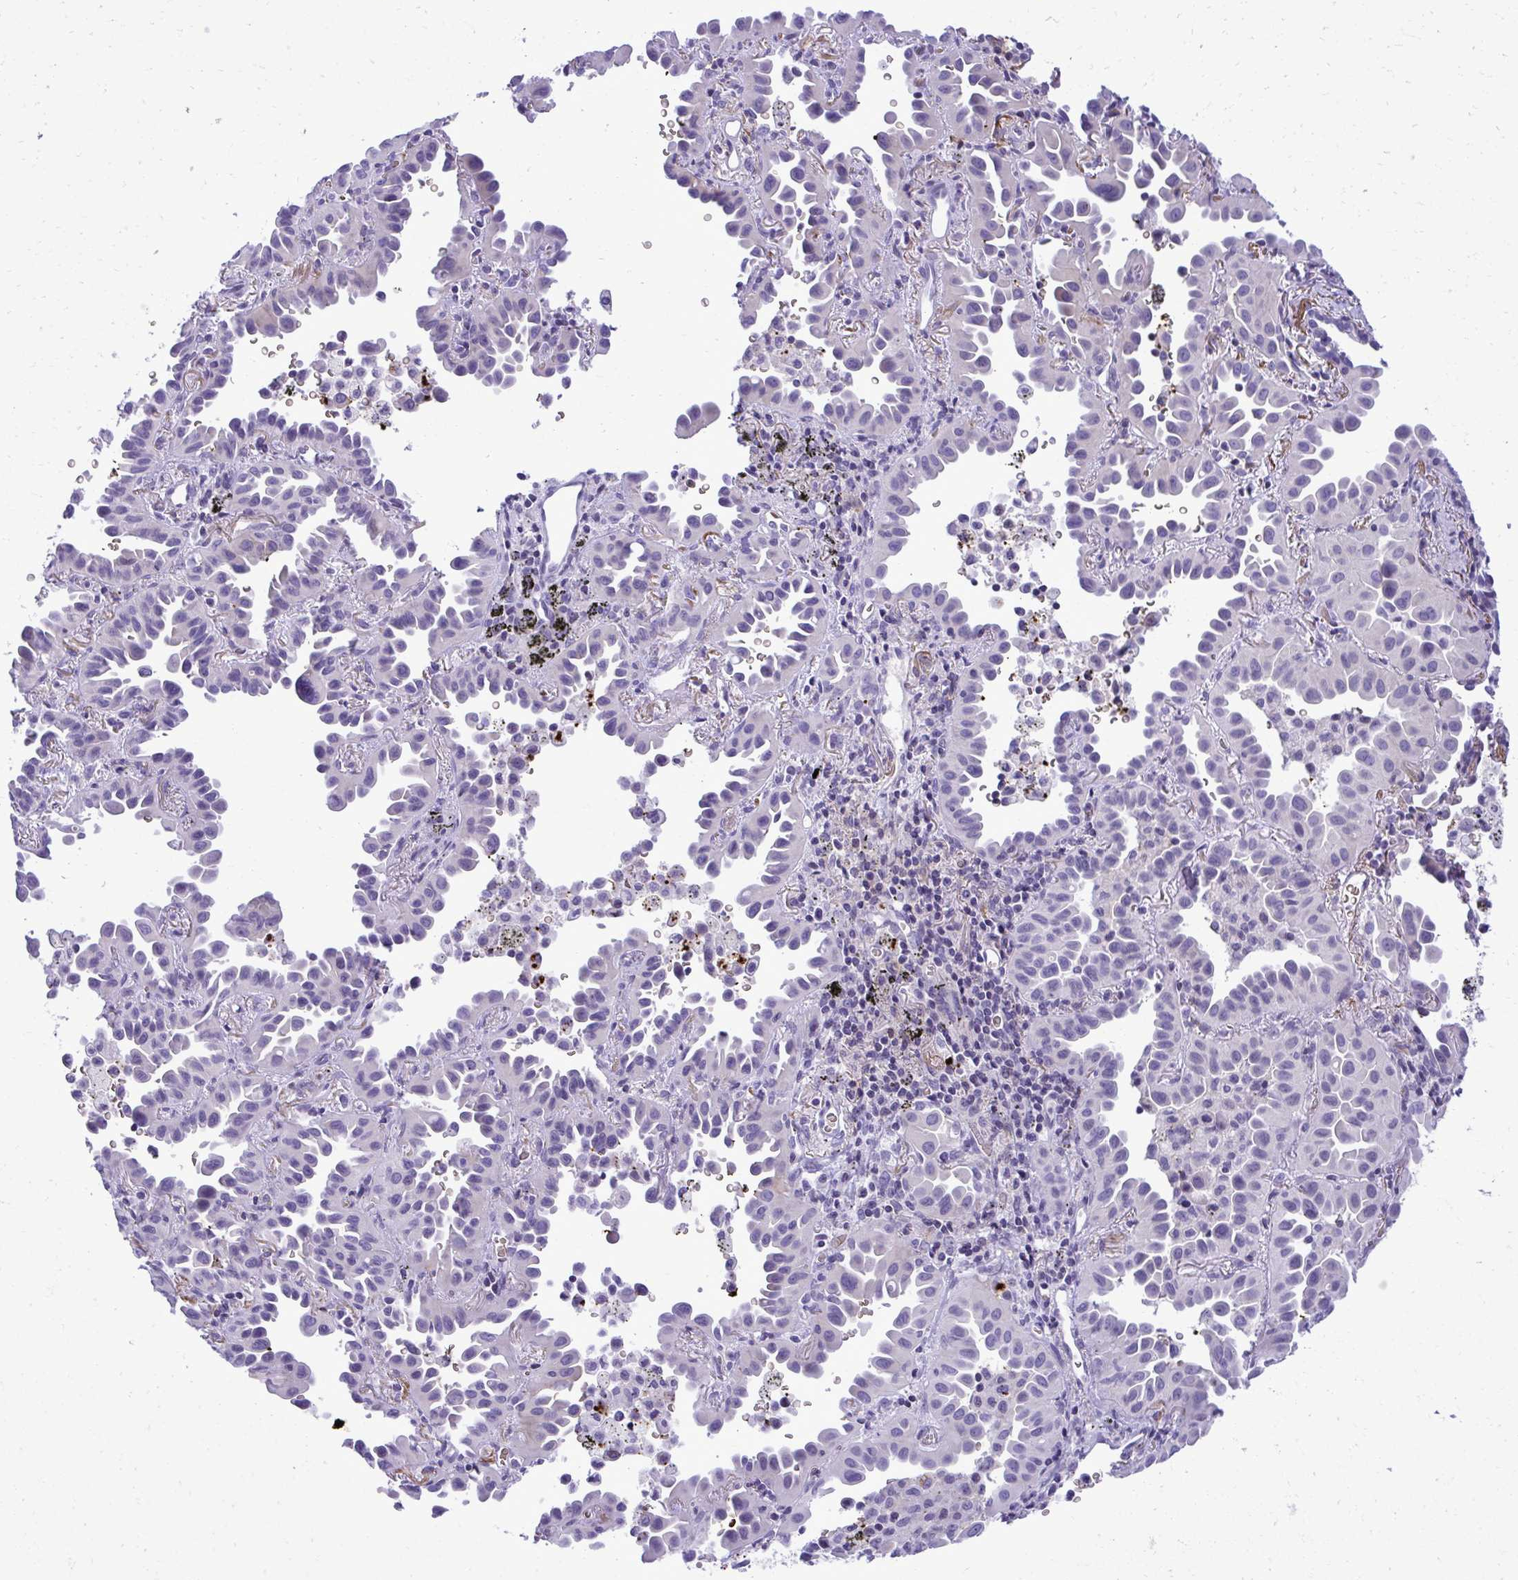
{"staining": {"intensity": "negative", "quantity": "none", "location": "none"}, "tissue": "lung cancer", "cell_type": "Tumor cells", "image_type": "cancer", "snomed": [{"axis": "morphology", "description": "Adenocarcinoma, NOS"}, {"axis": "topography", "description": "Lung"}], "caption": "Lung cancer was stained to show a protein in brown. There is no significant positivity in tumor cells. (DAB (3,3'-diaminobenzidine) IHC visualized using brightfield microscopy, high magnification).", "gene": "PITPNM3", "patient": {"sex": "male", "age": 68}}